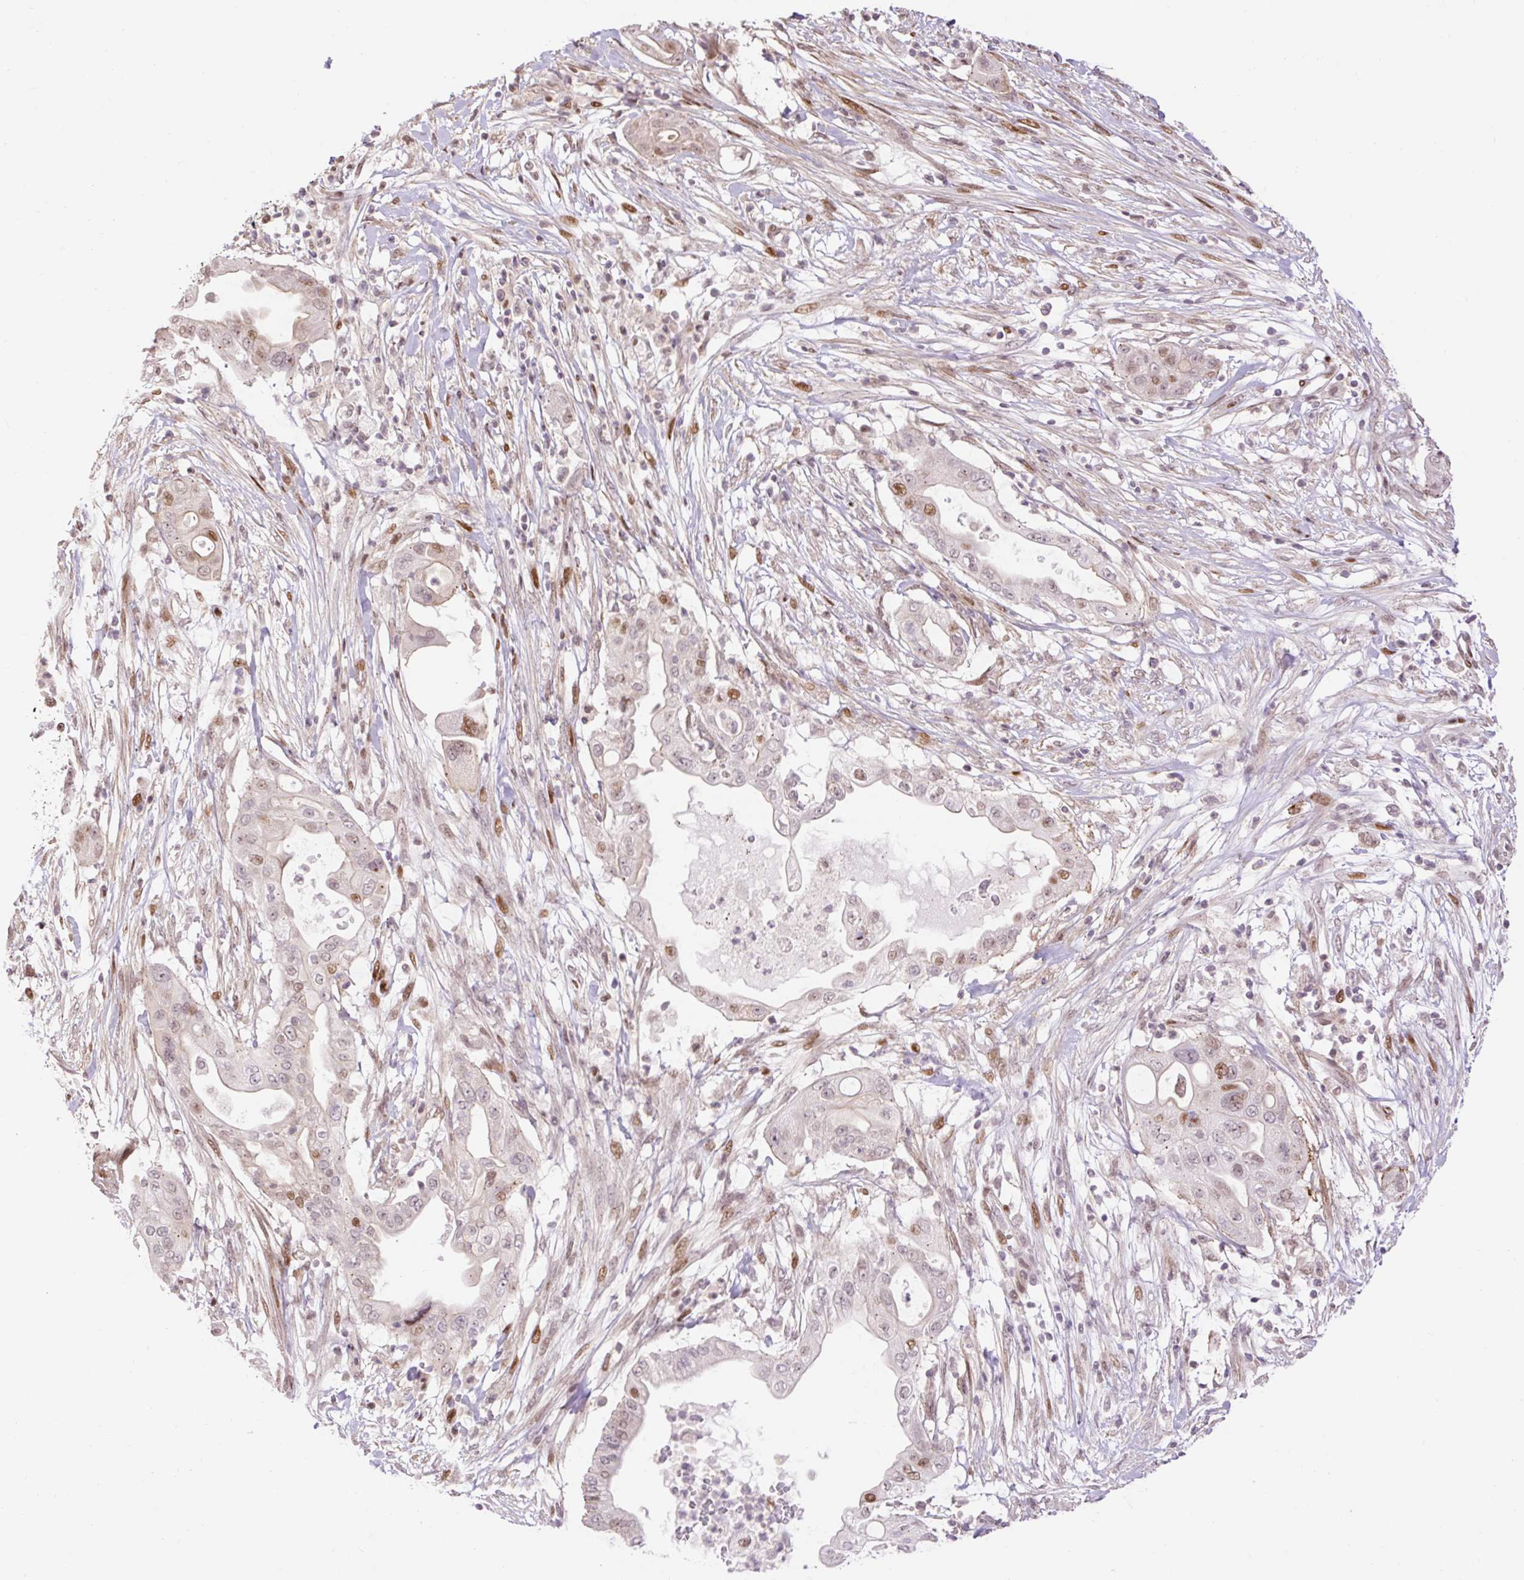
{"staining": {"intensity": "moderate", "quantity": "<25%", "location": "nuclear"}, "tissue": "pancreatic cancer", "cell_type": "Tumor cells", "image_type": "cancer", "snomed": [{"axis": "morphology", "description": "Adenocarcinoma, NOS"}, {"axis": "topography", "description": "Pancreas"}], "caption": "Human pancreatic cancer (adenocarcinoma) stained for a protein (brown) demonstrates moderate nuclear positive staining in approximately <25% of tumor cells.", "gene": "RIPPLY3", "patient": {"sex": "male", "age": 68}}